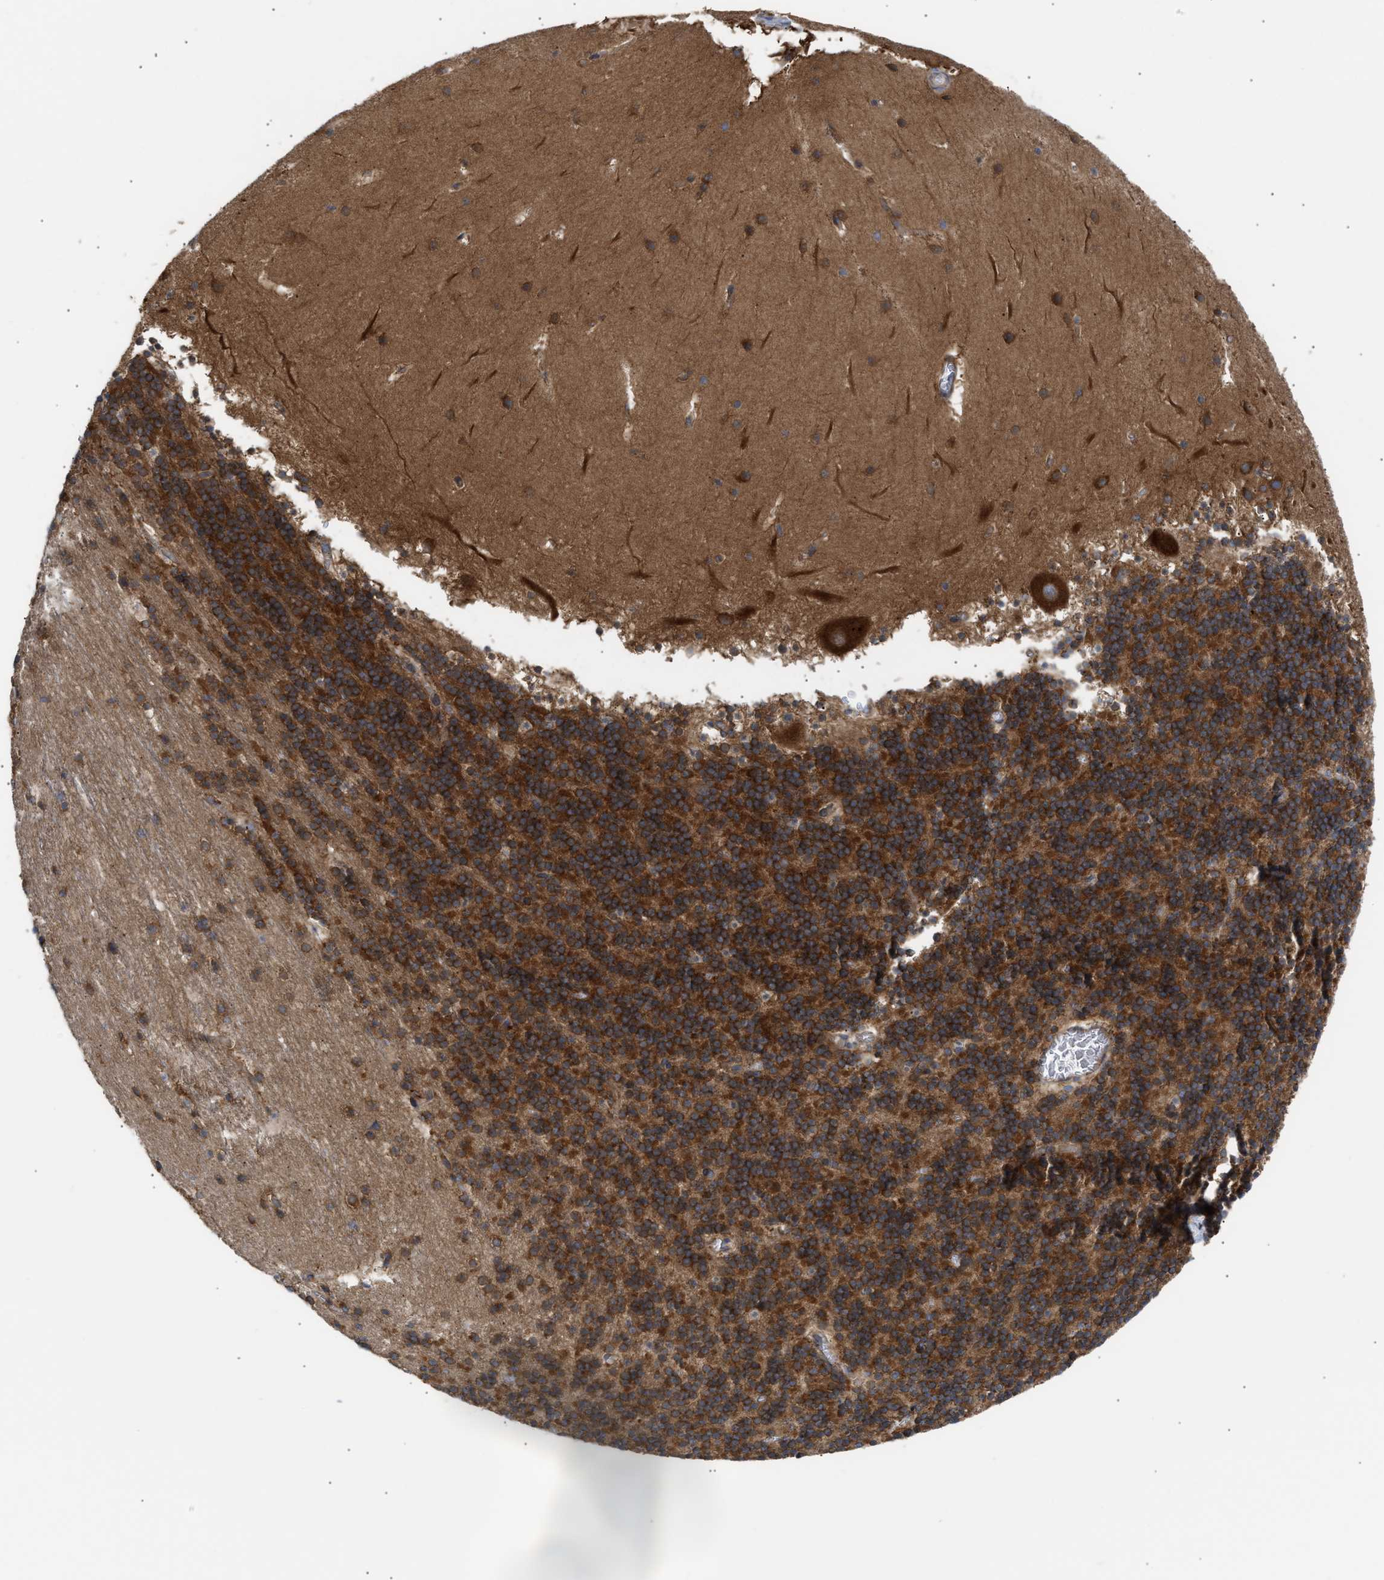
{"staining": {"intensity": "strong", "quantity": ">75%", "location": "cytoplasmic/membranous"}, "tissue": "cerebellum", "cell_type": "Cells in granular layer", "image_type": "normal", "snomed": [{"axis": "morphology", "description": "Normal tissue, NOS"}, {"axis": "topography", "description": "Cerebellum"}], "caption": "Protein expression analysis of normal cerebellum displays strong cytoplasmic/membranous staining in about >75% of cells in granular layer.", "gene": "LAPTM4B", "patient": {"sex": "male", "age": 45}}